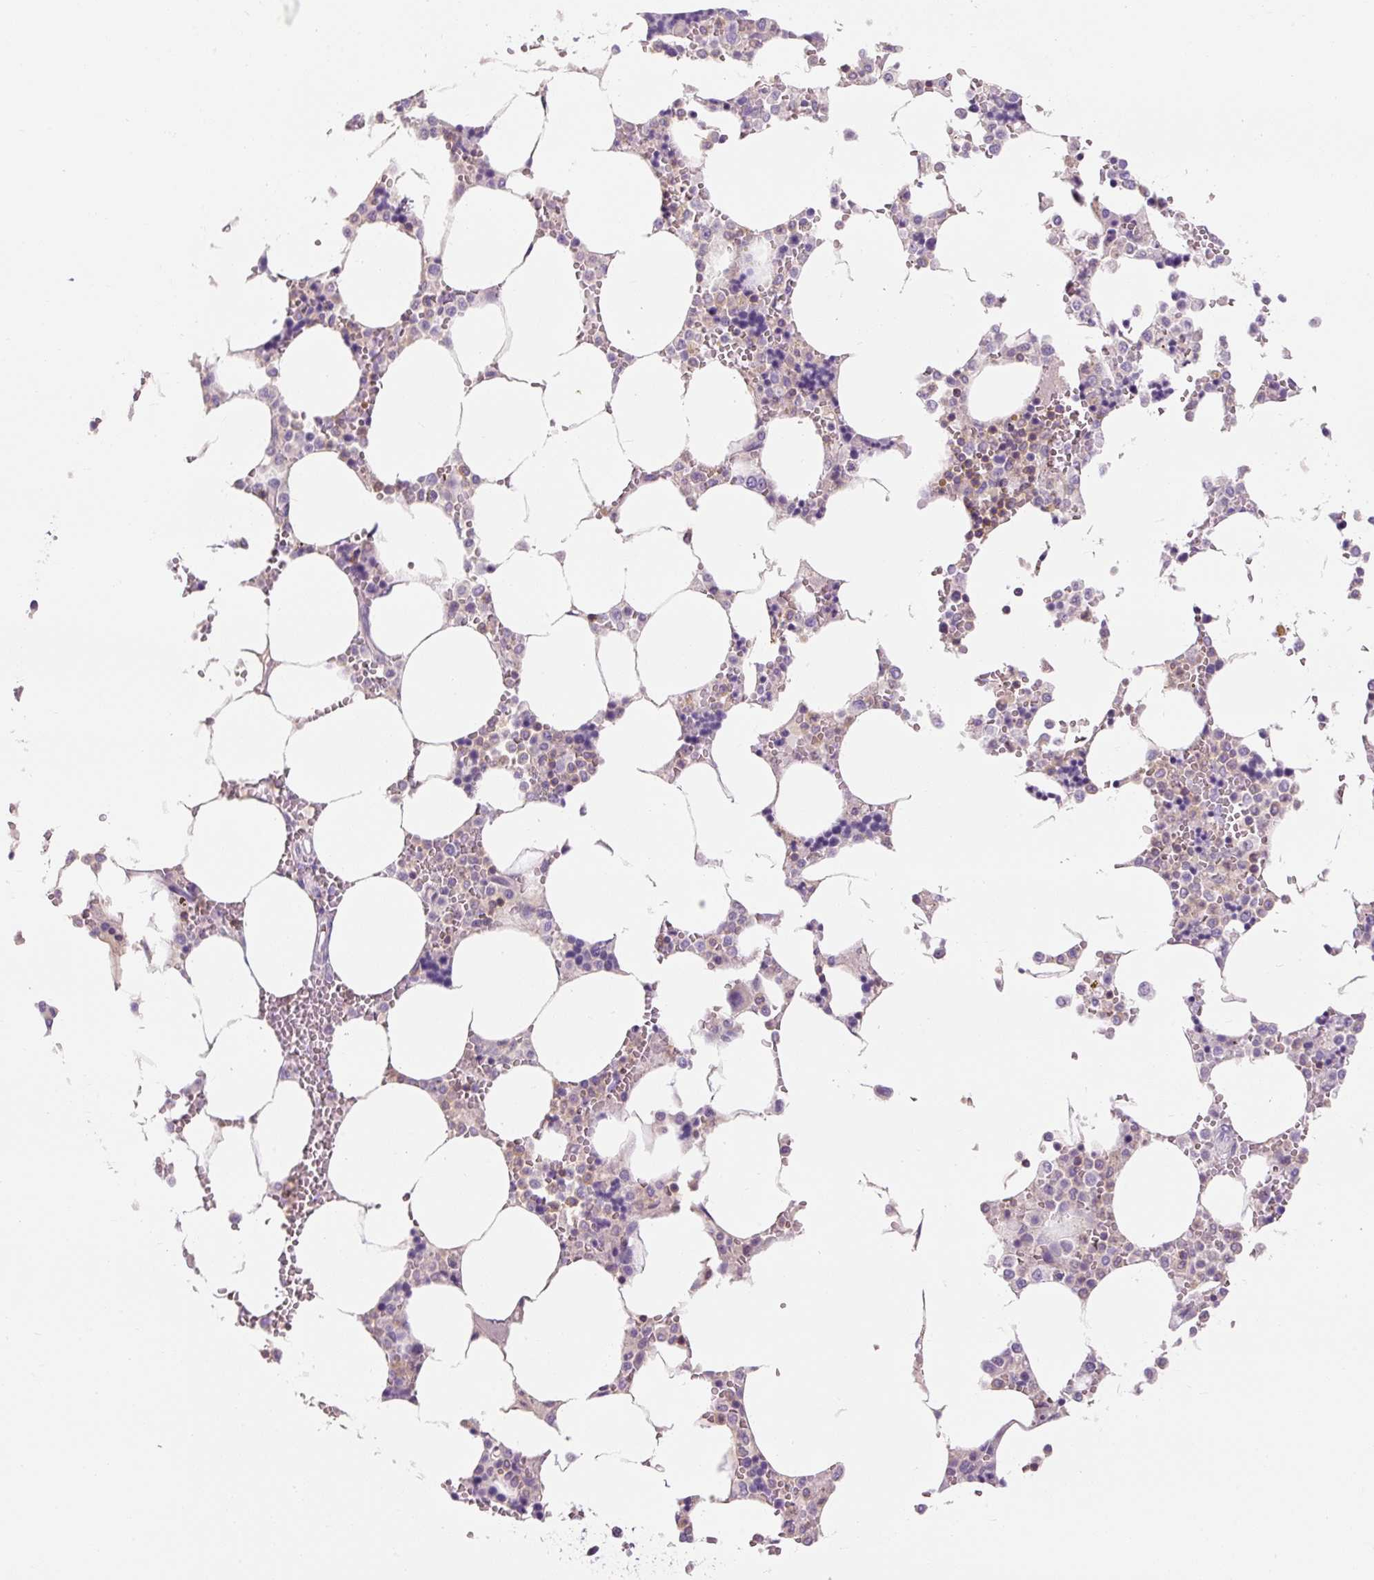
{"staining": {"intensity": "moderate", "quantity": "<25%", "location": "cytoplasmic/membranous,nuclear"}, "tissue": "bone marrow", "cell_type": "Hematopoietic cells", "image_type": "normal", "snomed": [{"axis": "morphology", "description": "Normal tissue, NOS"}, {"axis": "topography", "description": "Bone marrow"}], "caption": "Immunohistochemical staining of normal bone marrow exhibits <25% levels of moderate cytoplasmic/membranous,nuclear protein positivity in about <25% of hematopoietic cells. (DAB IHC, brown staining for protein, blue staining for nuclei).", "gene": "TIGD2", "patient": {"sex": "male", "age": 64}}